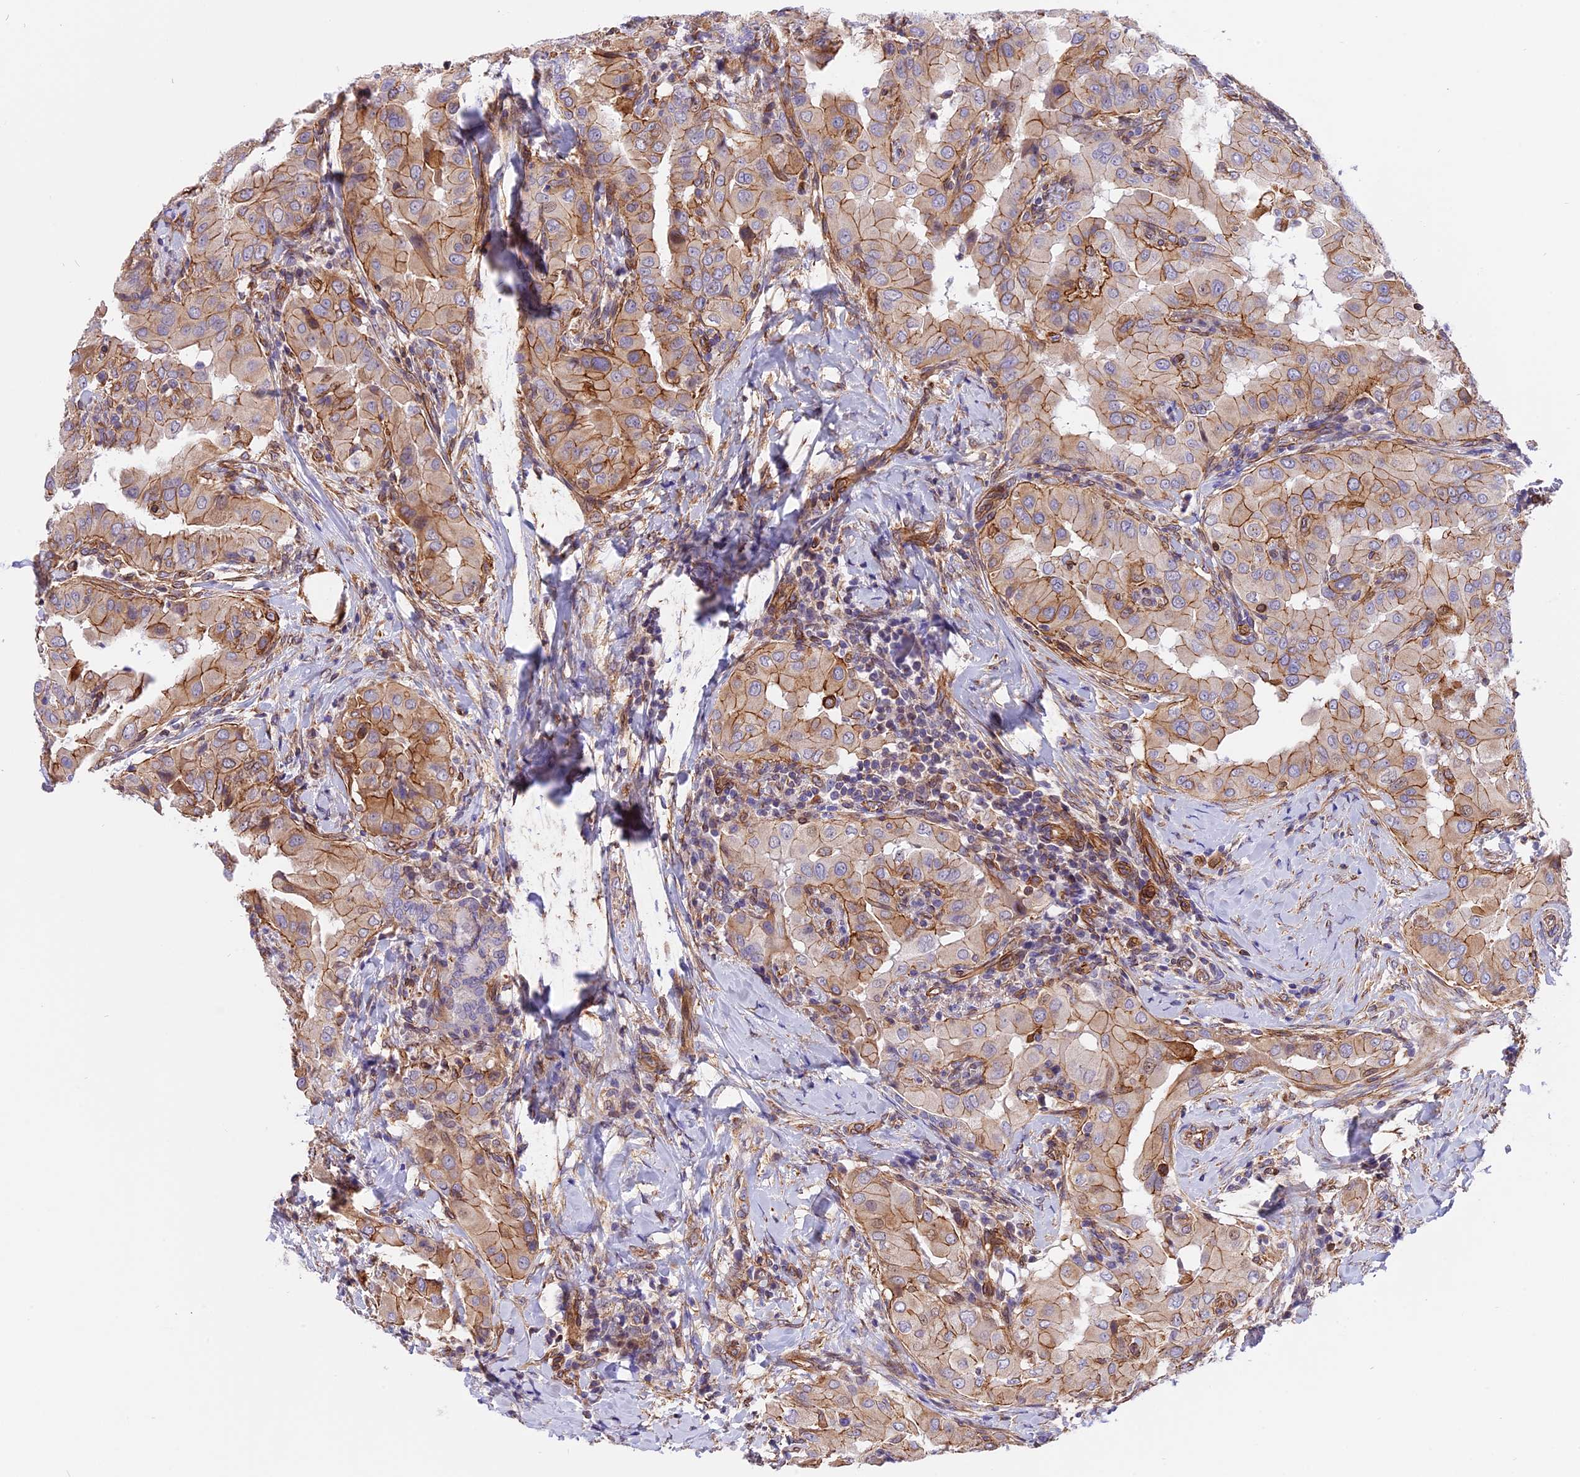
{"staining": {"intensity": "moderate", "quantity": ">75%", "location": "cytoplasmic/membranous"}, "tissue": "thyroid cancer", "cell_type": "Tumor cells", "image_type": "cancer", "snomed": [{"axis": "morphology", "description": "Papillary adenocarcinoma, NOS"}, {"axis": "topography", "description": "Thyroid gland"}], "caption": "Approximately >75% of tumor cells in human thyroid cancer display moderate cytoplasmic/membranous protein positivity as visualized by brown immunohistochemical staining.", "gene": "R3HDM4", "patient": {"sex": "male", "age": 33}}